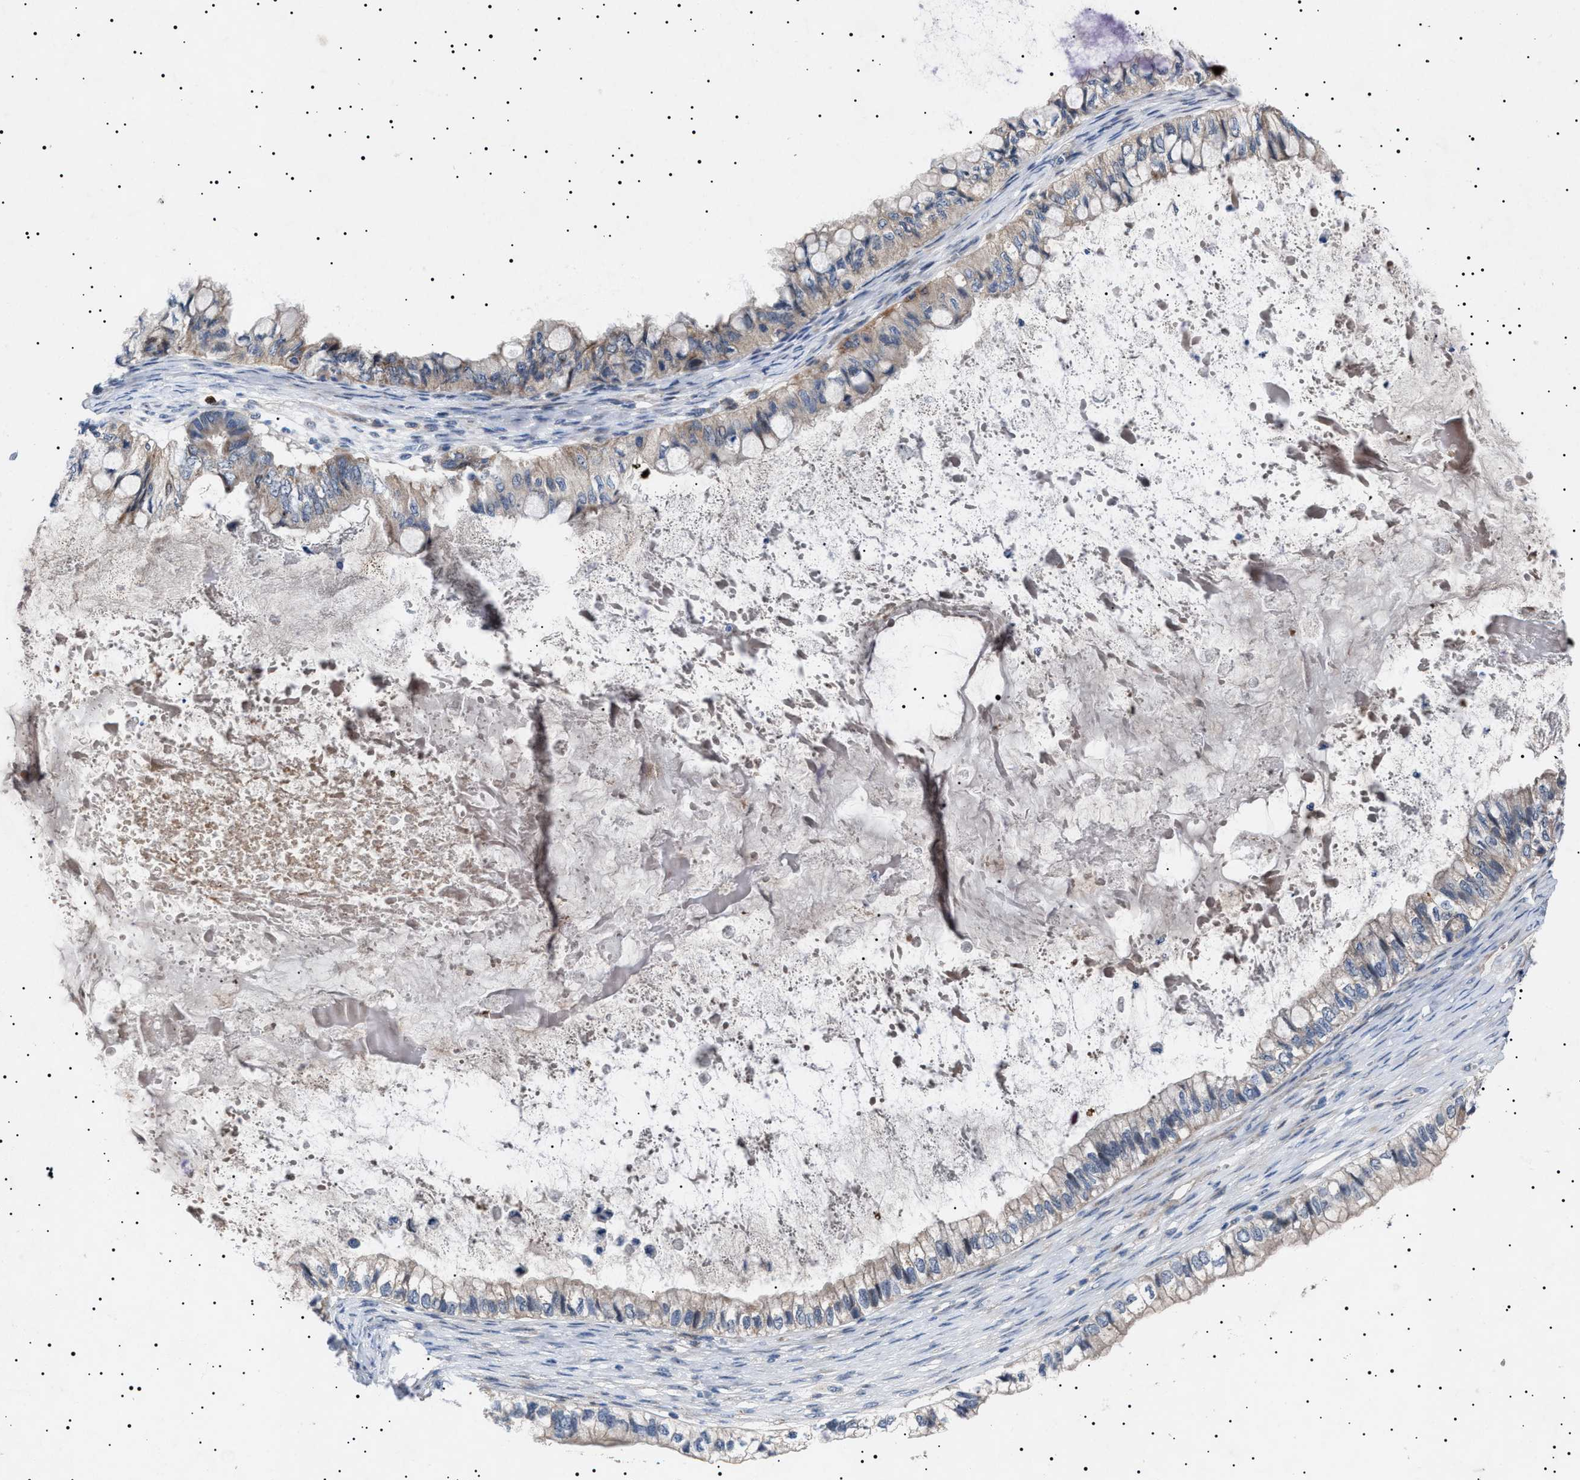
{"staining": {"intensity": "weak", "quantity": "25%-75%", "location": "cytoplasmic/membranous"}, "tissue": "ovarian cancer", "cell_type": "Tumor cells", "image_type": "cancer", "snomed": [{"axis": "morphology", "description": "Cystadenocarcinoma, mucinous, NOS"}, {"axis": "topography", "description": "Ovary"}], "caption": "DAB immunohistochemical staining of human ovarian cancer demonstrates weak cytoplasmic/membranous protein staining in approximately 25%-75% of tumor cells.", "gene": "PTRH1", "patient": {"sex": "female", "age": 80}}